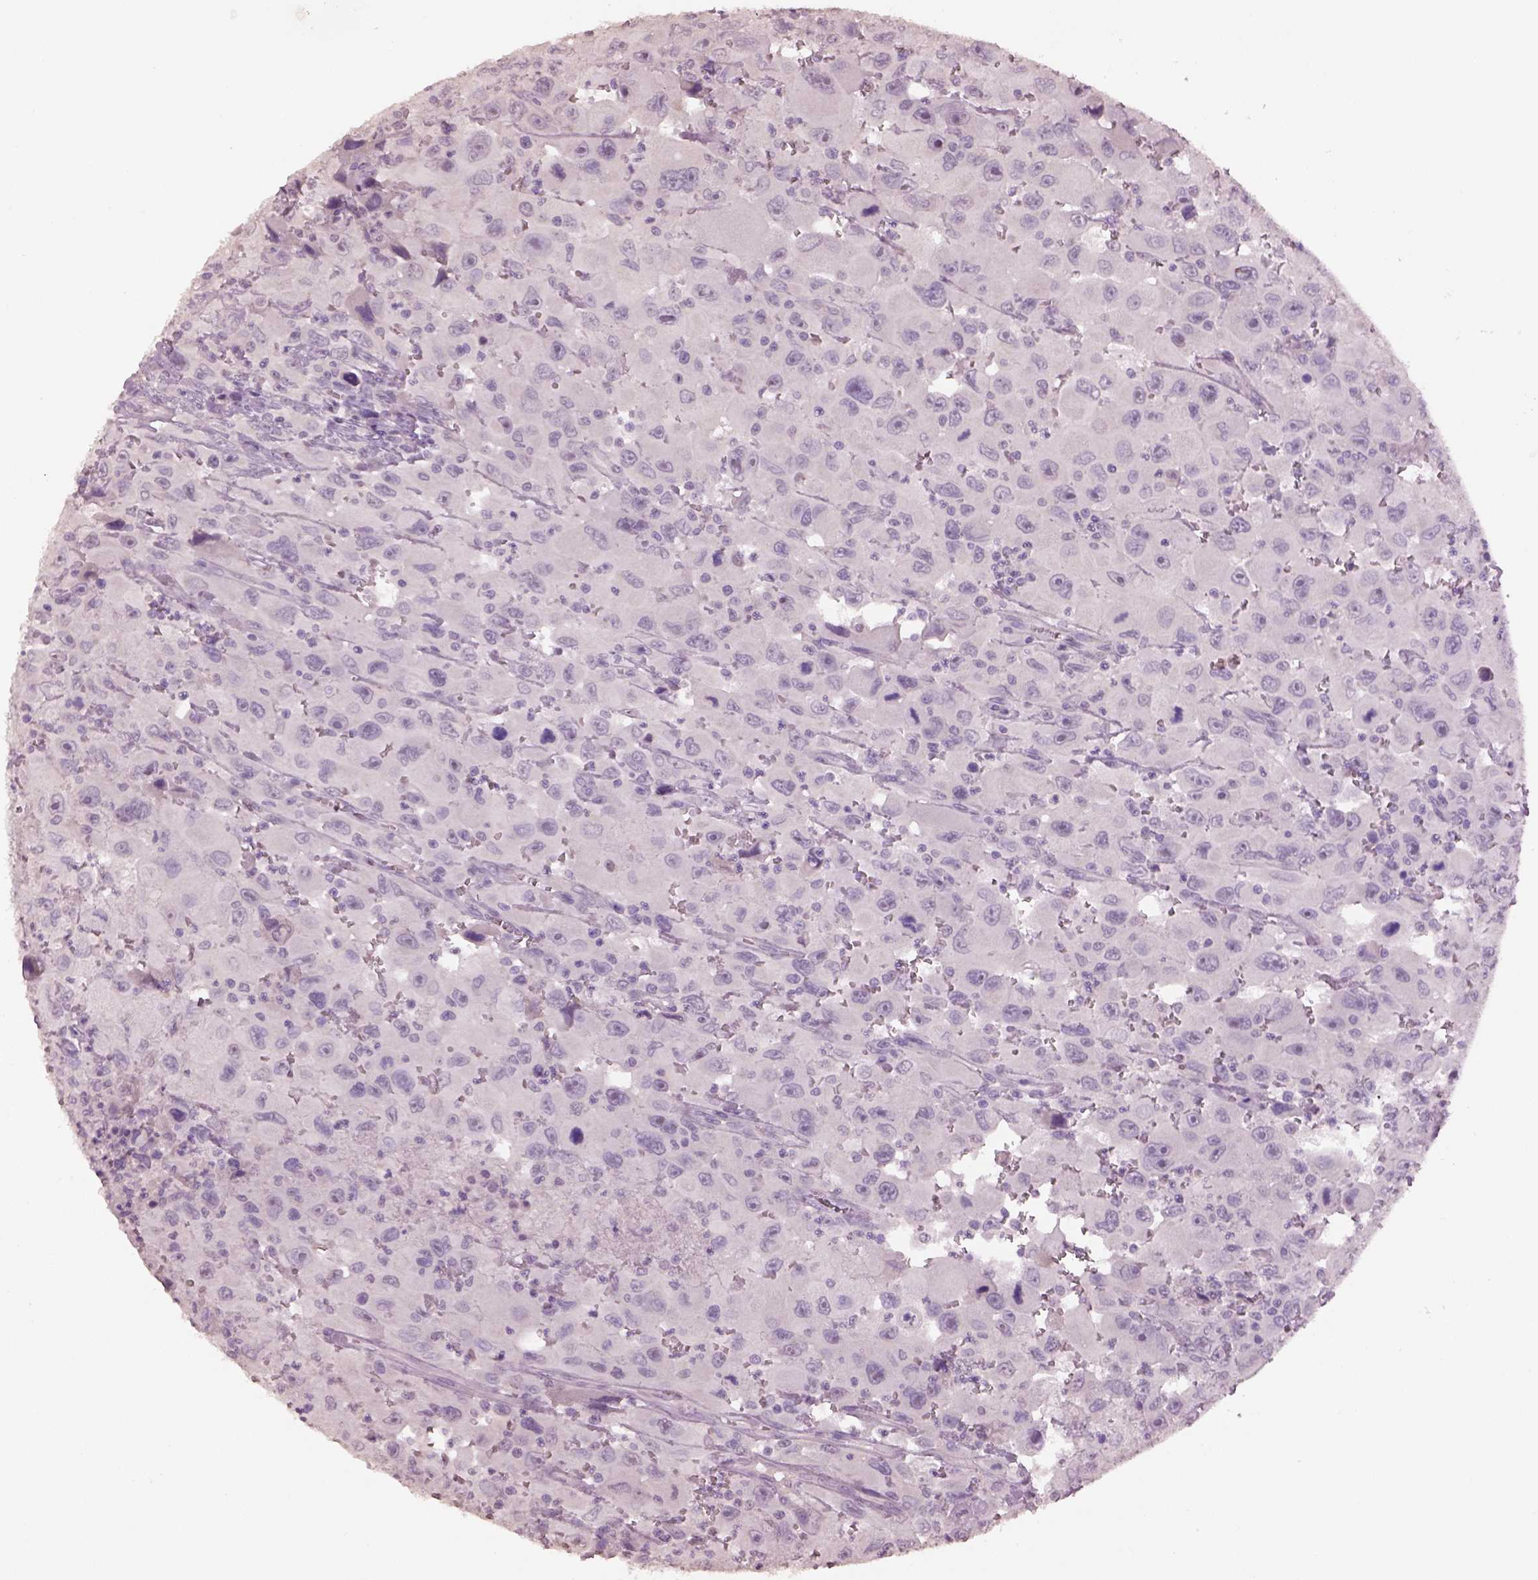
{"staining": {"intensity": "negative", "quantity": "none", "location": "none"}, "tissue": "head and neck cancer", "cell_type": "Tumor cells", "image_type": "cancer", "snomed": [{"axis": "morphology", "description": "Squamous cell carcinoma, NOS"}, {"axis": "morphology", "description": "Squamous cell carcinoma, metastatic, NOS"}, {"axis": "topography", "description": "Oral tissue"}, {"axis": "topography", "description": "Head-Neck"}], "caption": "Immunohistochemical staining of head and neck squamous cell carcinoma displays no significant expression in tumor cells.", "gene": "KCNIP3", "patient": {"sex": "female", "age": 85}}